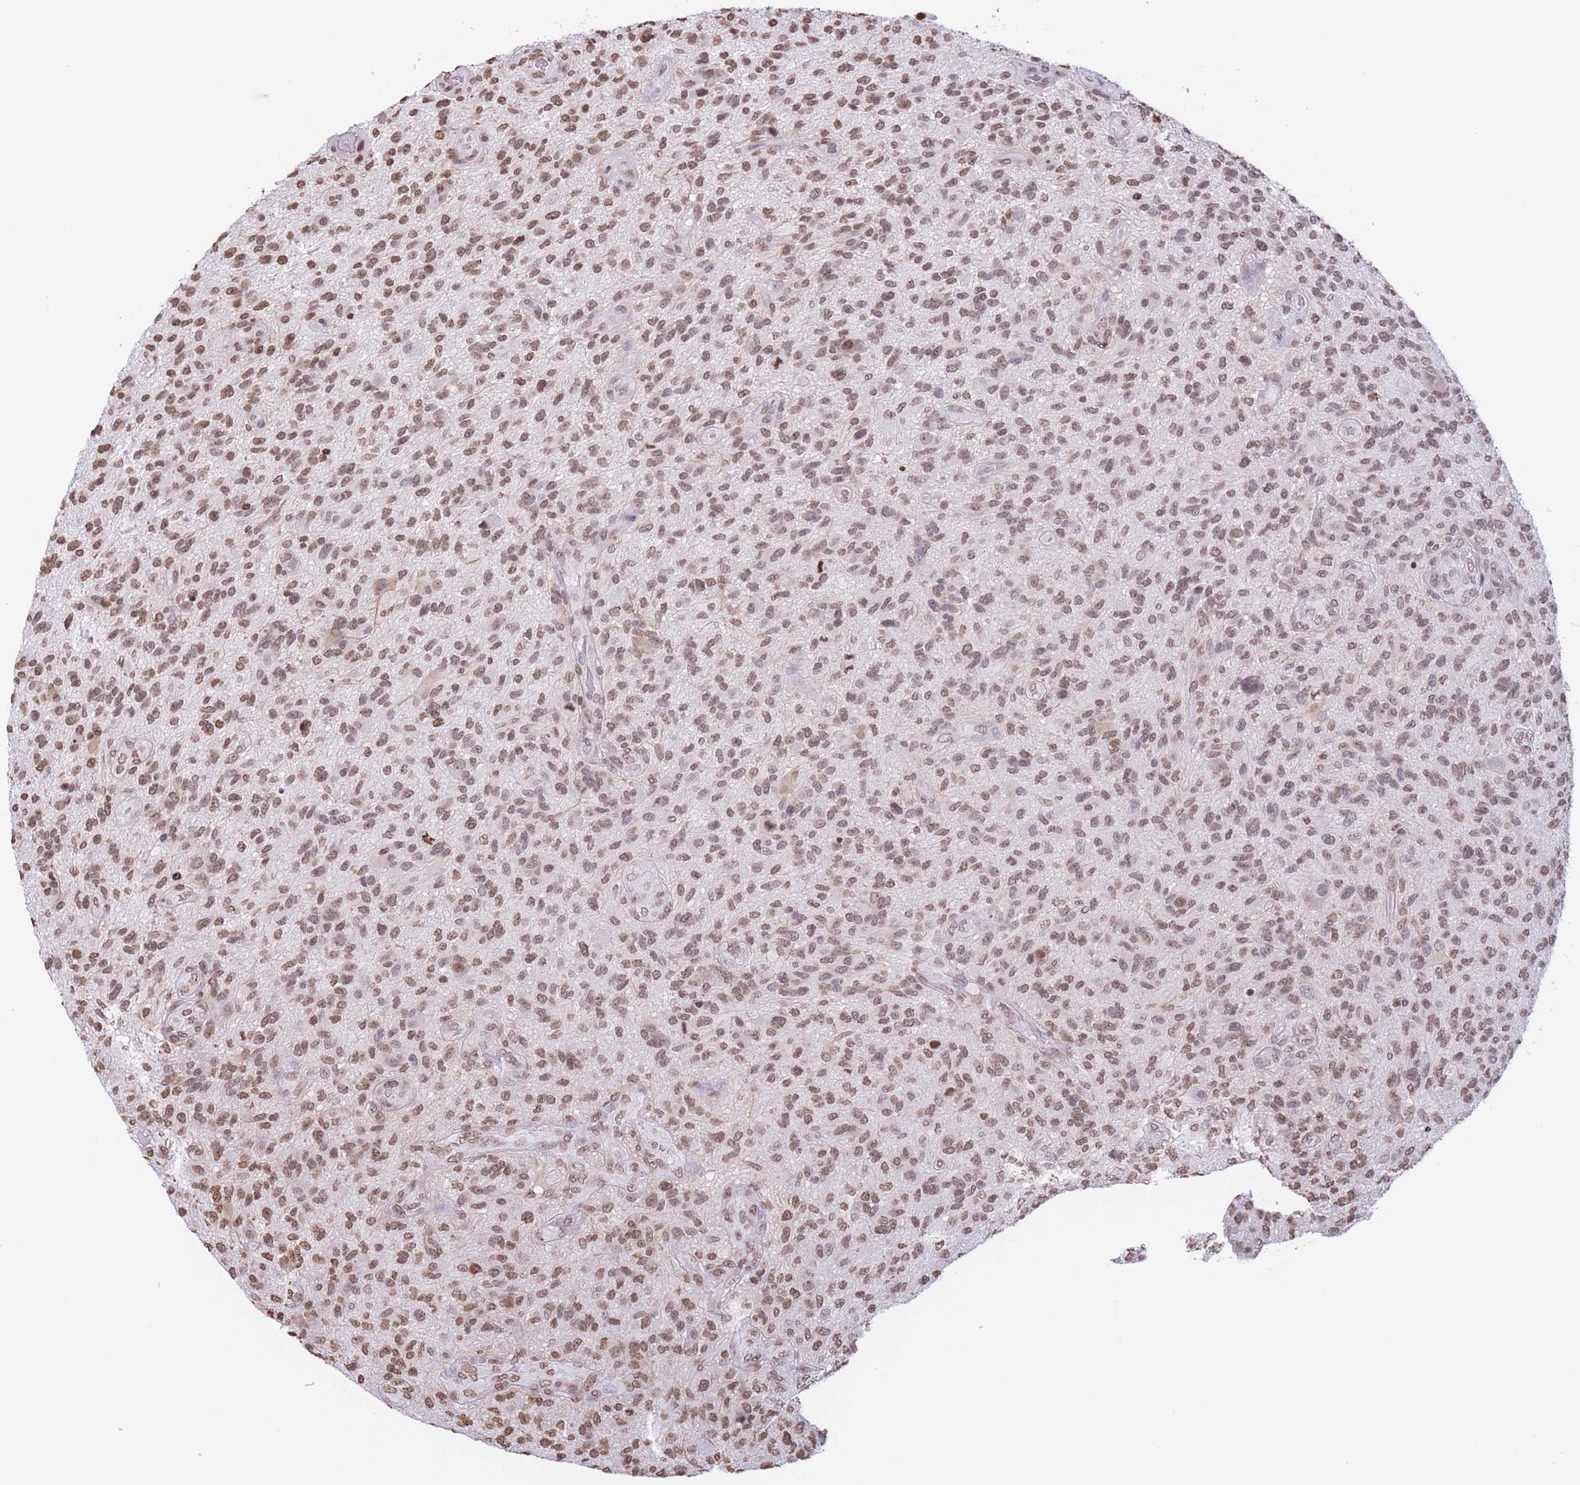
{"staining": {"intensity": "moderate", "quantity": ">75%", "location": "nuclear"}, "tissue": "glioma", "cell_type": "Tumor cells", "image_type": "cancer", "snomed": [{"axis": "morphology", "description": "Glioma, malignant, High grade"}, {"axis": "topography", "description": "Brain"}], "caption": "Protein expression analysis of malignant glioma (high-grade) displays moderate nuclear staining in approximately >75% of tumor cells. (brown staining indicates protein expression, while blue staining denotes nuclei).", "gene": "H2BC11", "patient": {"sex": "male", "age": 47}}